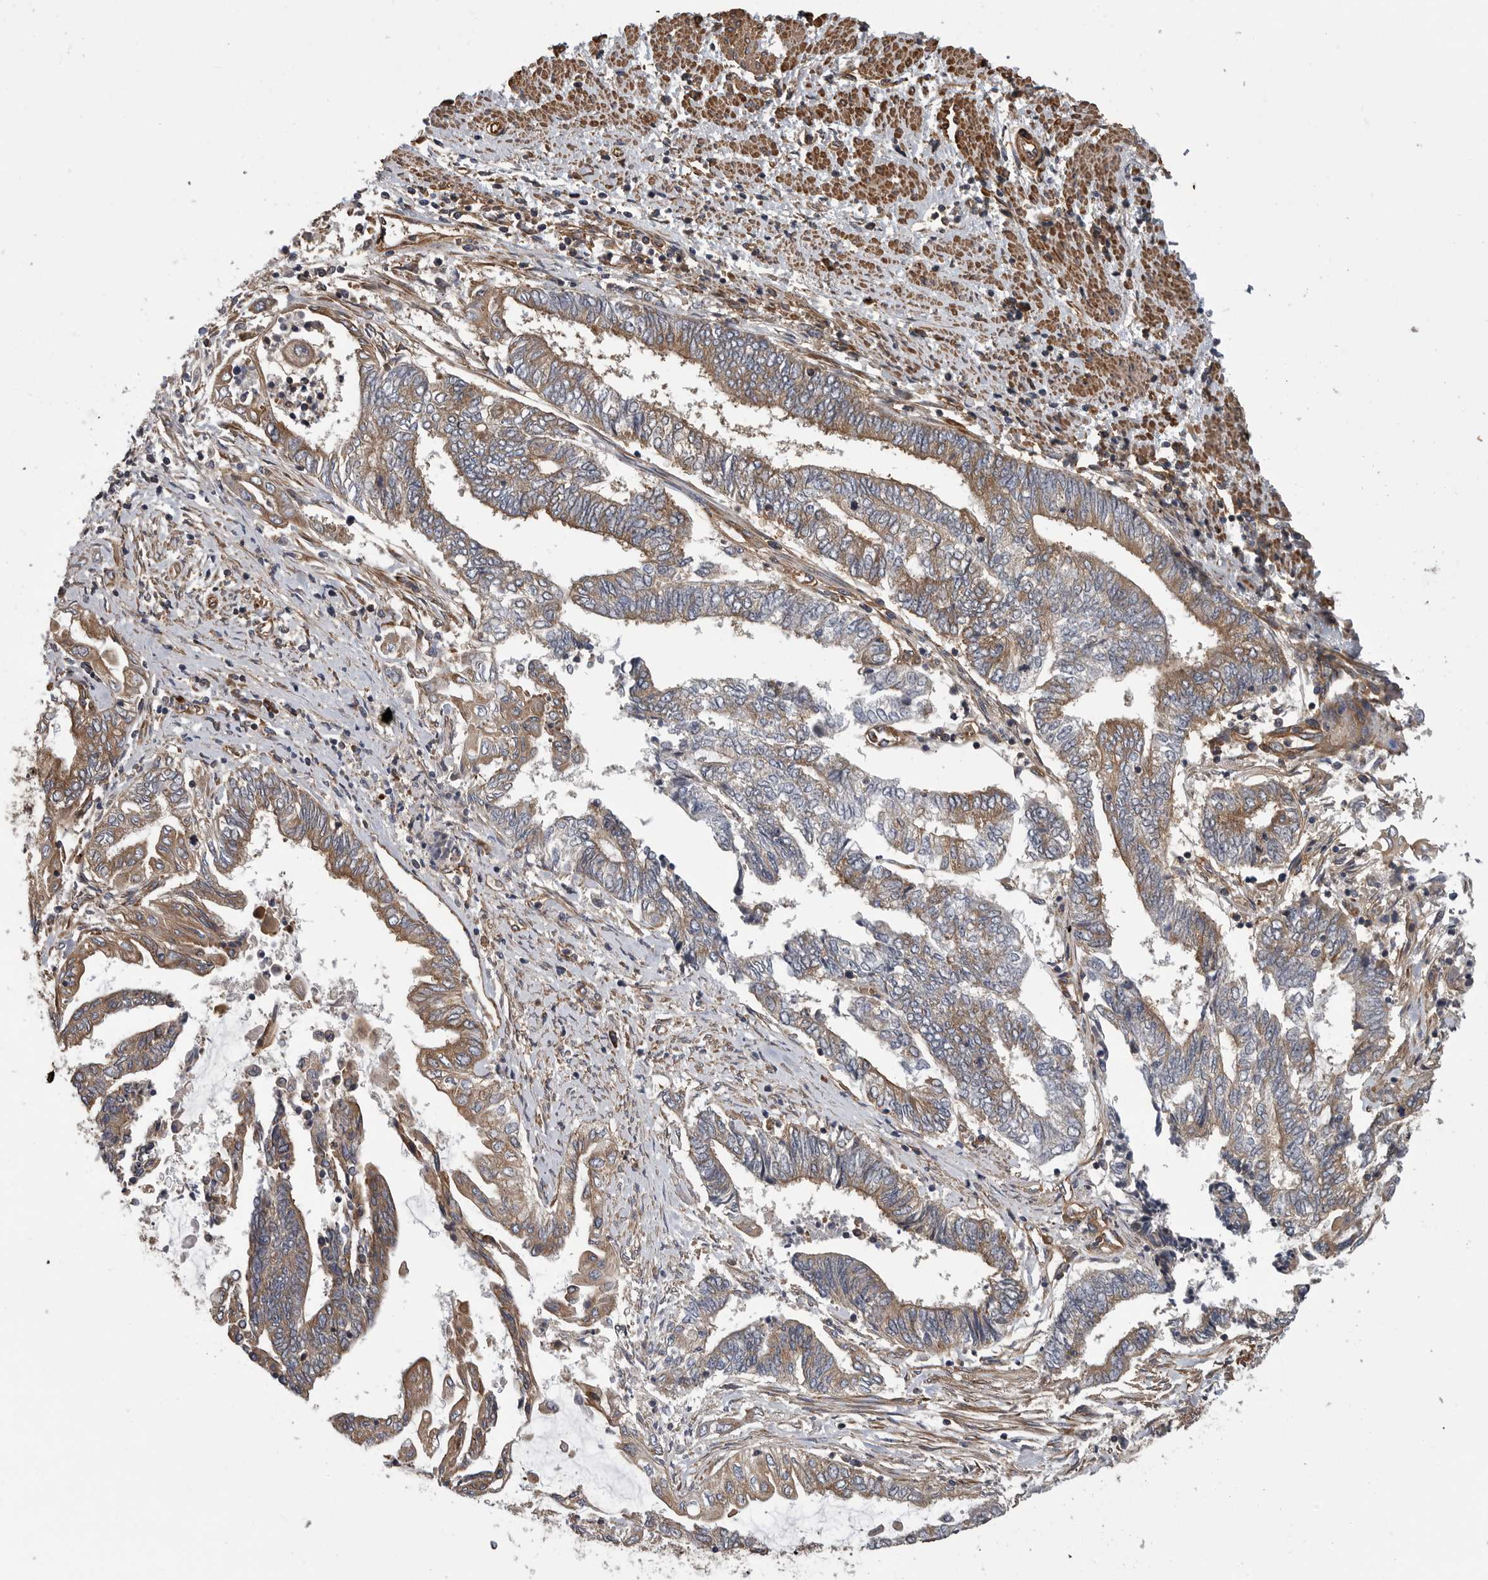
{"staining": {"intensity": "moderate", "quantity": "25%-75%", "location": "cytoplasmic/membranous"}, "tissue": "endometrial cancer", "cell_type": "Tumor cells", "image_type": "cancer", "snomed": [{"axis": "morphology", "description": "Adenocarcinoma, NOS"}, {"axis": "topography", "description": "Uterus"}, {"axis": "topography", "description": "Endometrium"}], "caption": "Immunohistochemistry histopathology image of human endometrial adenocarcinoma stained for a protein (brown), which shows medium levels of moderate cytoplasmic/membranous expression in about 25%-75% of tumor cells.", "gene": "OXR1", "patient": {"sex": "female", "age": 70}}